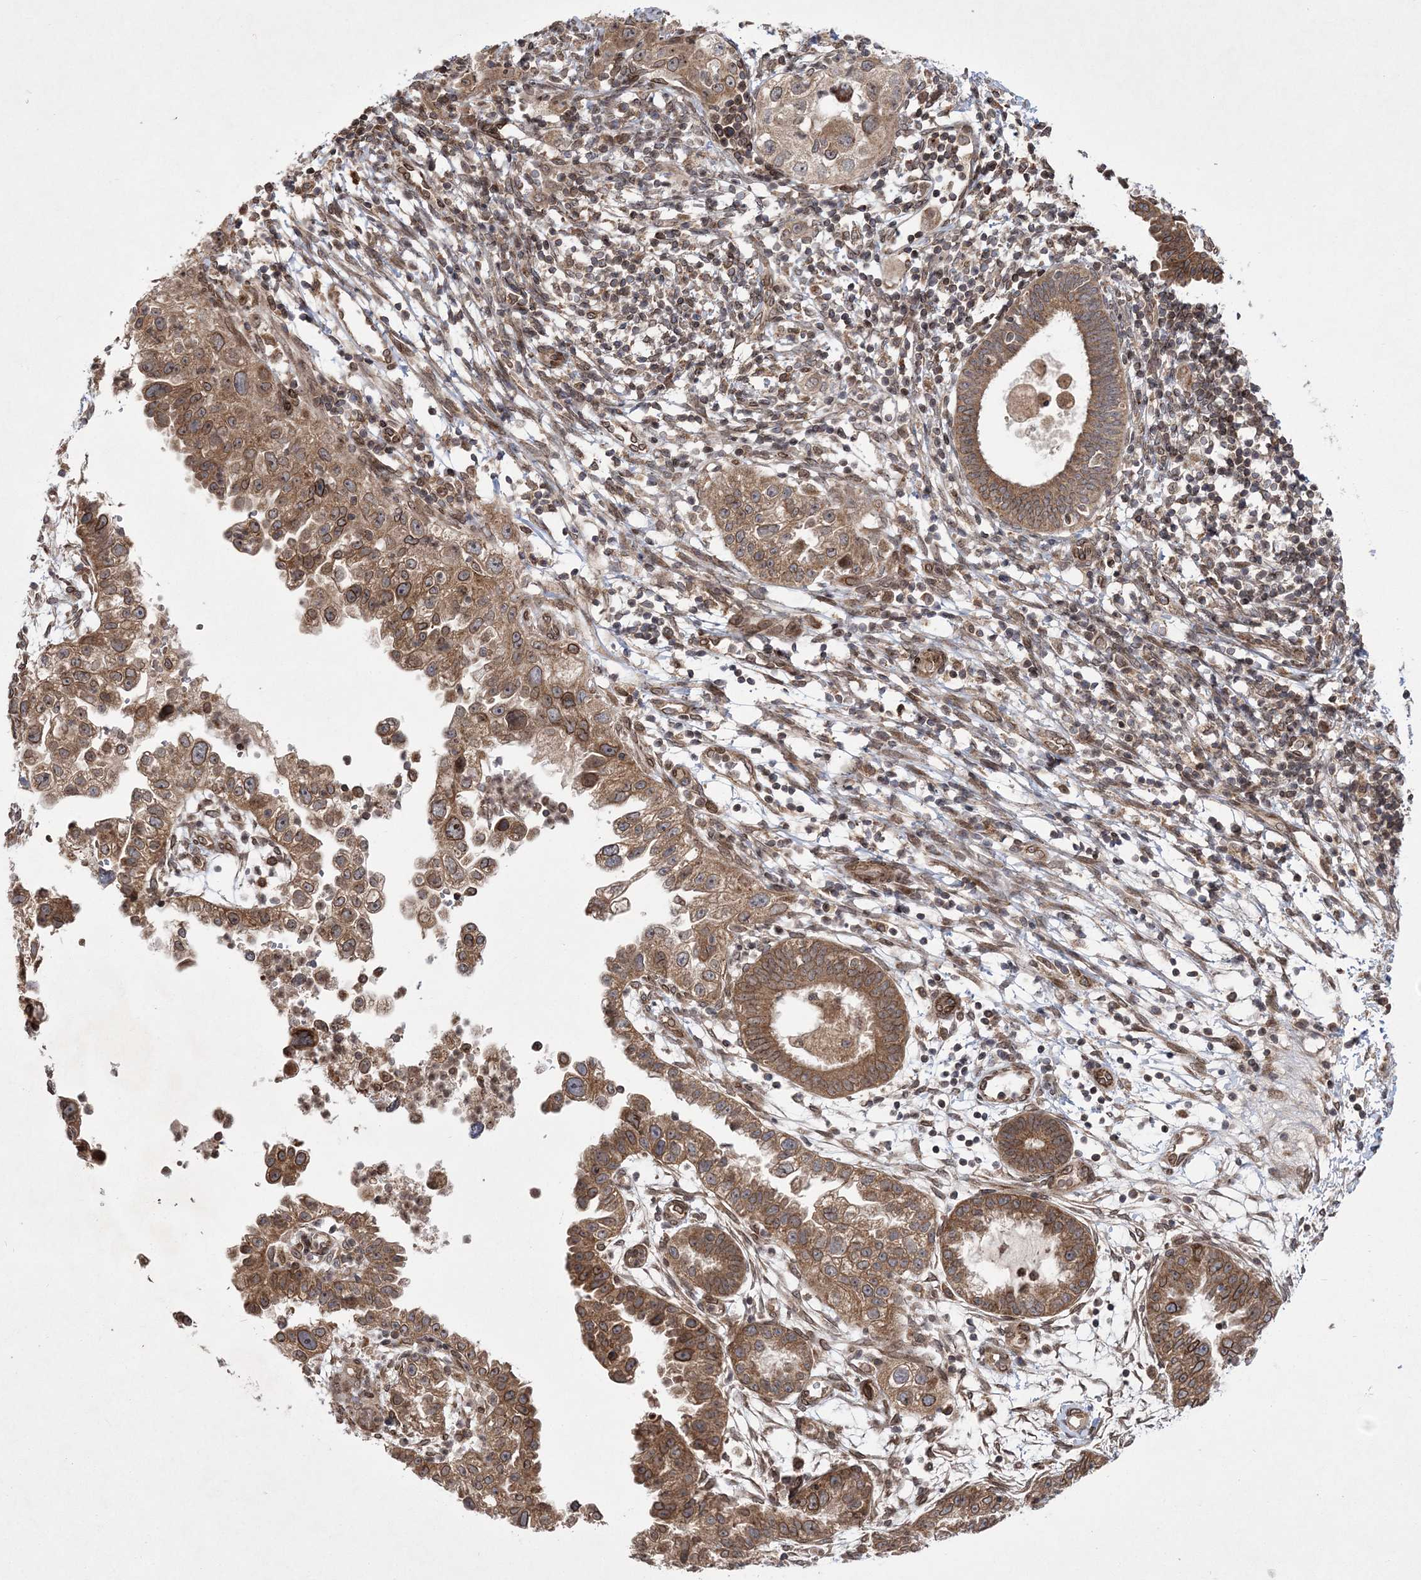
{"staining": {"intensity": "moderate", "quantity": ">75%", "location": "cytoplasmic/membranous,nuclear"}, "tissue": "endometrial cancer", "cell_type": "Tumor cells", "image_type": "cancer", "snomed": [{"axis": "morphology", "description": "Adenocarcinoma, NOS"}, {"axis": "topography", "description": "Endometrium"}], "caption": "Immunohistochemical staining of human endometrial cancer (adenocarcinoma) exhibits medium levels of moderate cytoplasmic/membranous and nuclear positivity in about >75% of tumor cells.", "gene": "DNAJC27", "patient": {"sex": "female", "age": 85}}